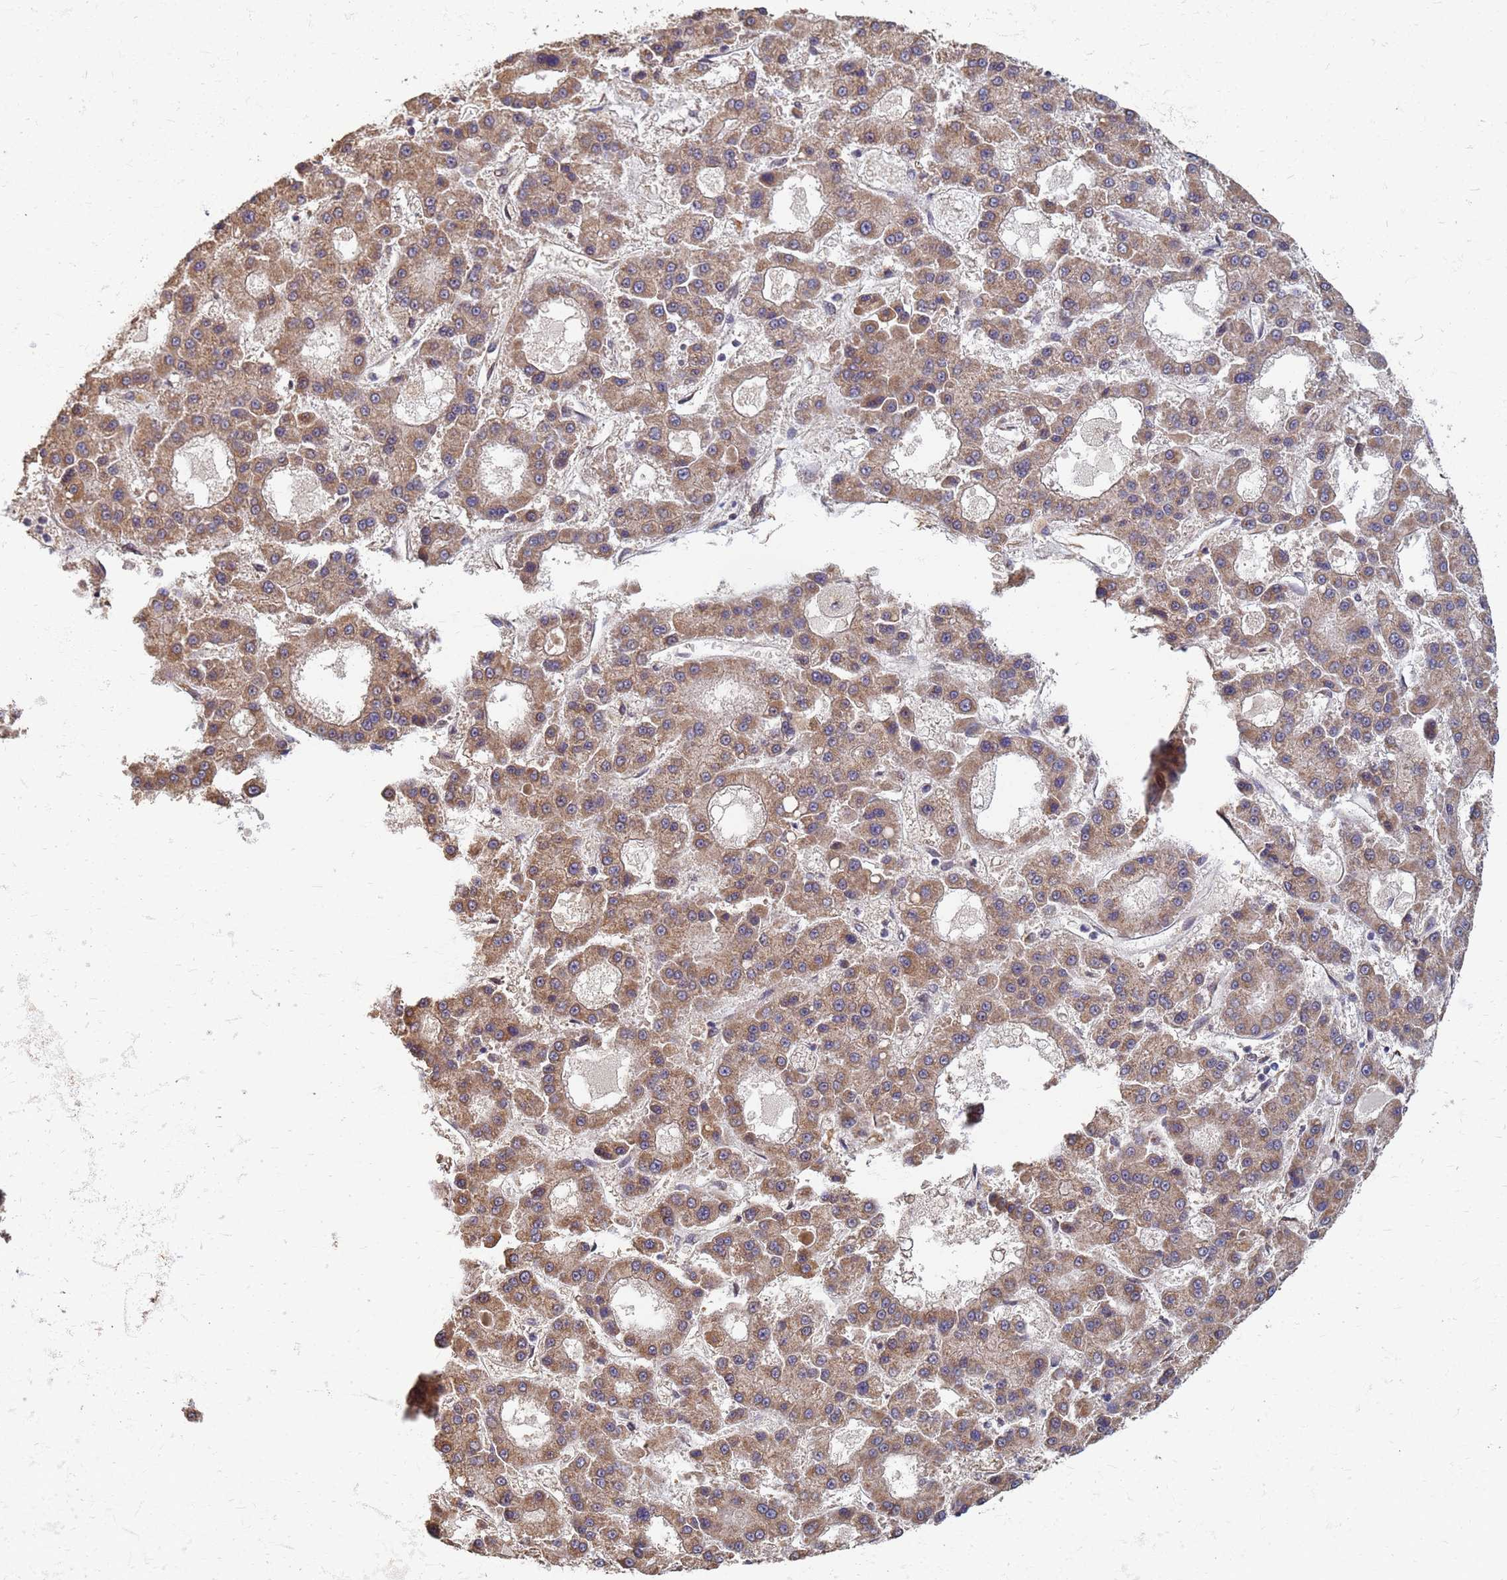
{"staining": {"intensity": "moderate", "quantity": ">75%", "location": "cytoplasmic/membranous"}, "tissue": "liver cancer", "cell_type": "Tumor cells", "image_type": "cancer", "snomed": [{"axis": "morphology", "description": "Carcinoma, Hepatocellular, NOS"}, {"axis": "topography", "description": "Liver"}], "caption": "Immunohistochemical staining of human hepatocellular carcinoma (liver) reveals moderate cytoplasmic/membranous protein positivity in about >75% of tumor cells.", "gene": "ITGB4", "patient": {"sex": "male", "age": 70}}